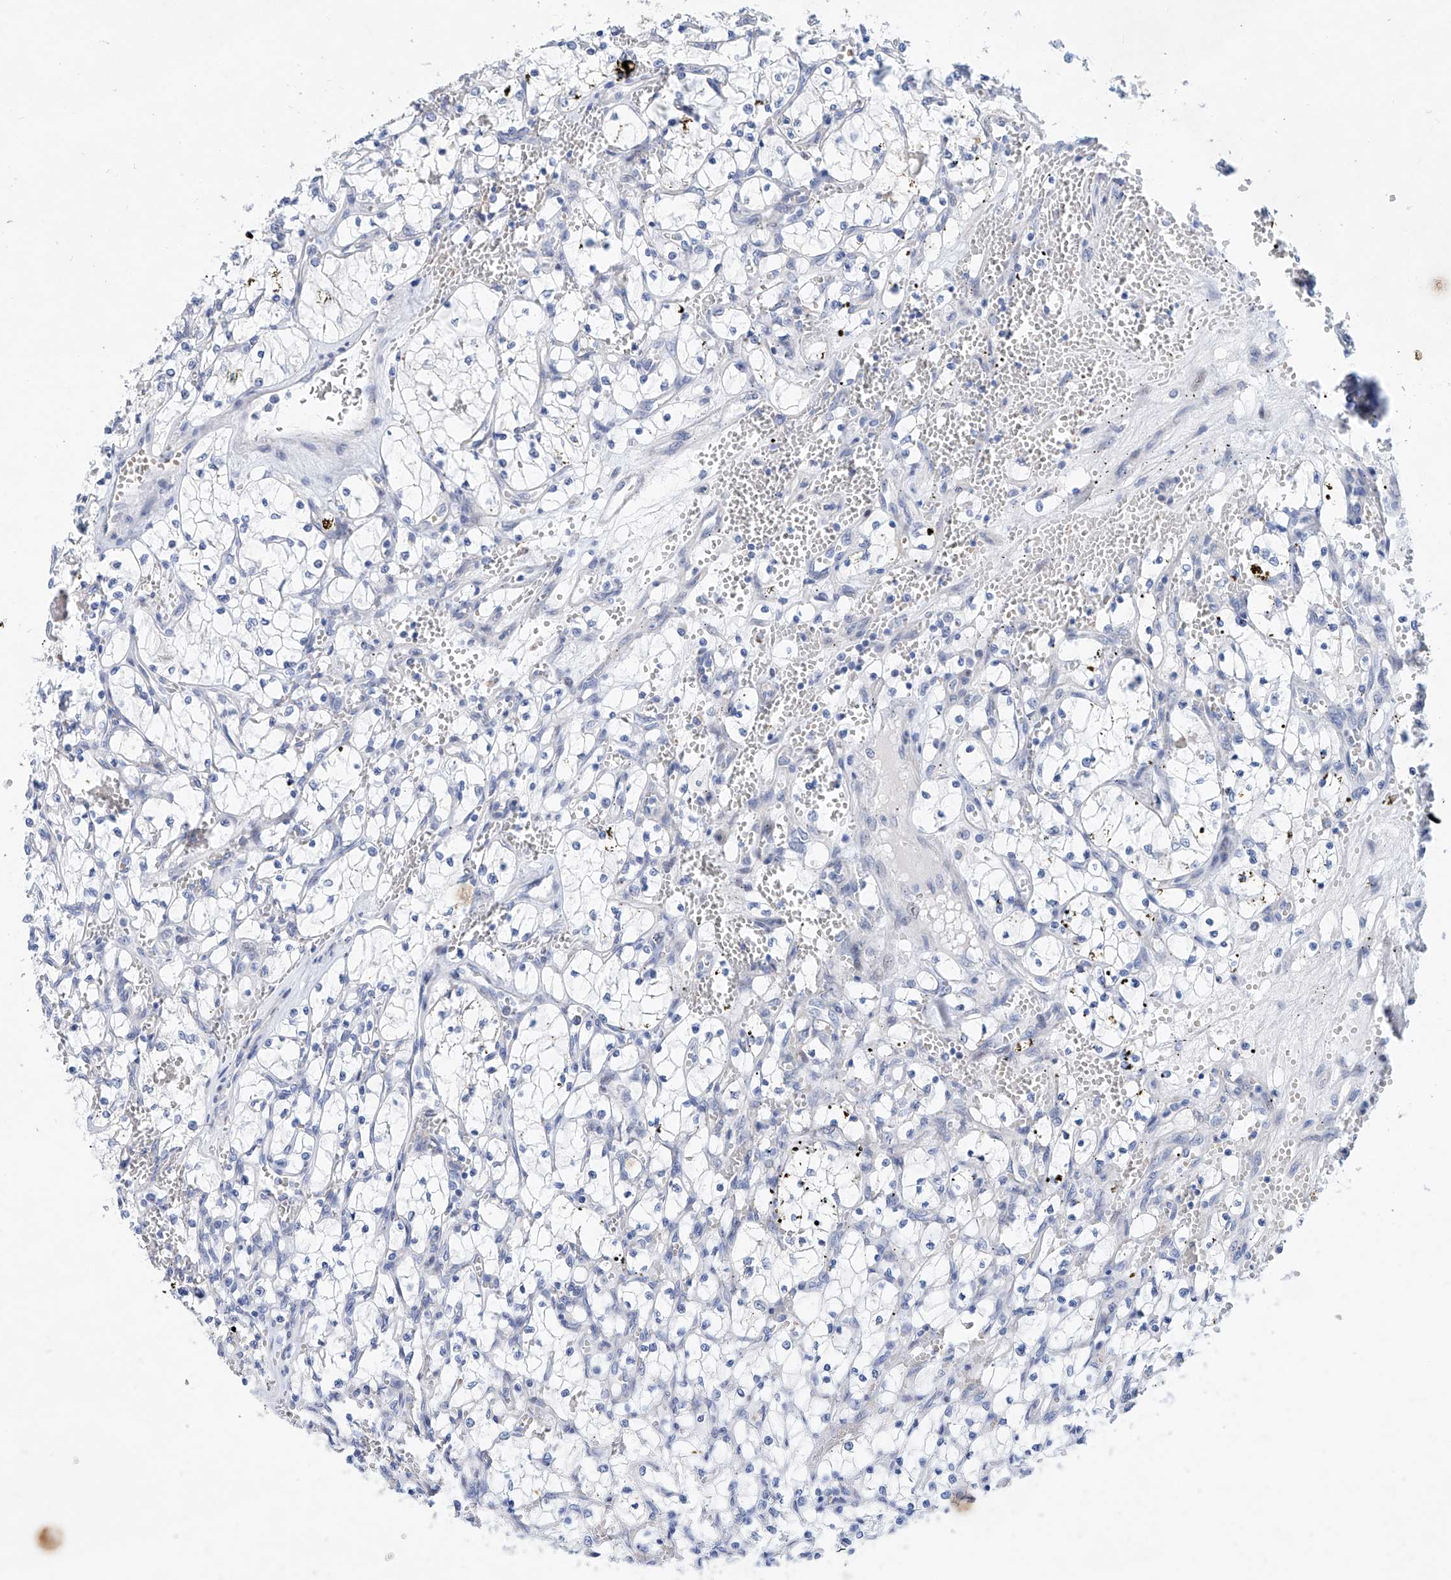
{"staining": {"intensity": "negative", "quantity": "none", "location": "none"}, "tissue": "renal cancer", "cell_type": "Tumor cells", "image_type": "cancer", "snomed": [{"axis": "morphology", "description": "Adenocarcinoma, NOS"}, {"axis": "topography", "description": "Kidney"}], "caption": "Immunohistochemistry photomicrograph of renal cancer (adenocarcinoma) stained for a protein (brown), which exhibits no positivity in tumor cells.", "gene": "BPTF", "patient": {"sex": "female", "age": 69}}